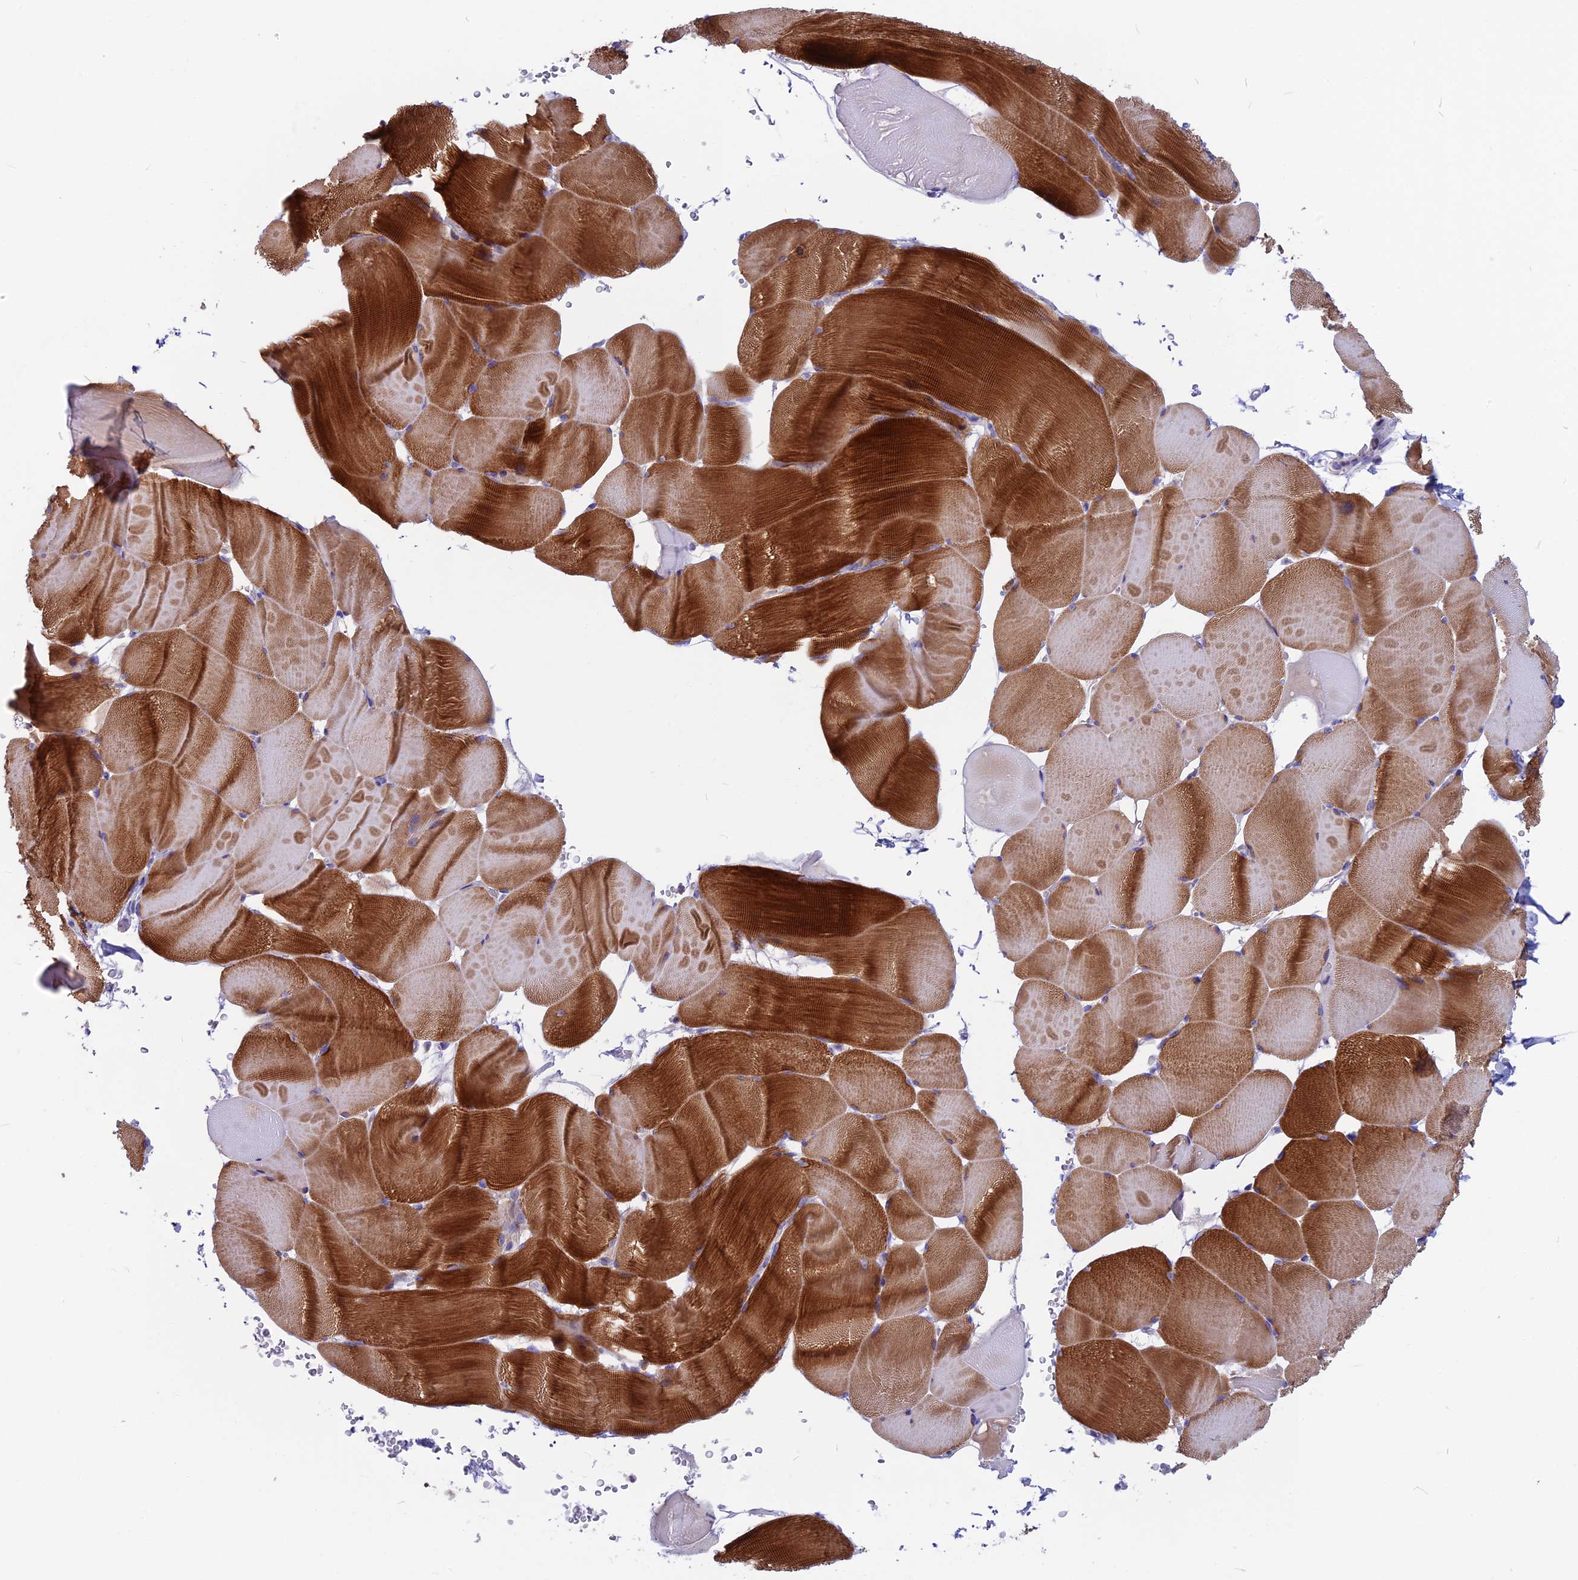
{"staining": {"intensity": "strong", "quantity": ">75%", "location": "cytoplasmic/membranous"}, "tissue": "skeletal muscle", "cell_type": "Myocytes", "image_type": "normal", "snomed": [{"axis": "morphology", "description": "Normal tissue, NOS"}, {"axis": "topography", "description": "Skeletal muscle"}], "caption": "Immunohistochemistry (DAB (3,3'-diaminobenzidine)) staining of benign skeletal muscle exhibits strong cytoplasmic/membranous protein positivity in approximately >75% of myocytes.", "gene": "SNAP91", "patient": {"sex": "male", "age": 62}}